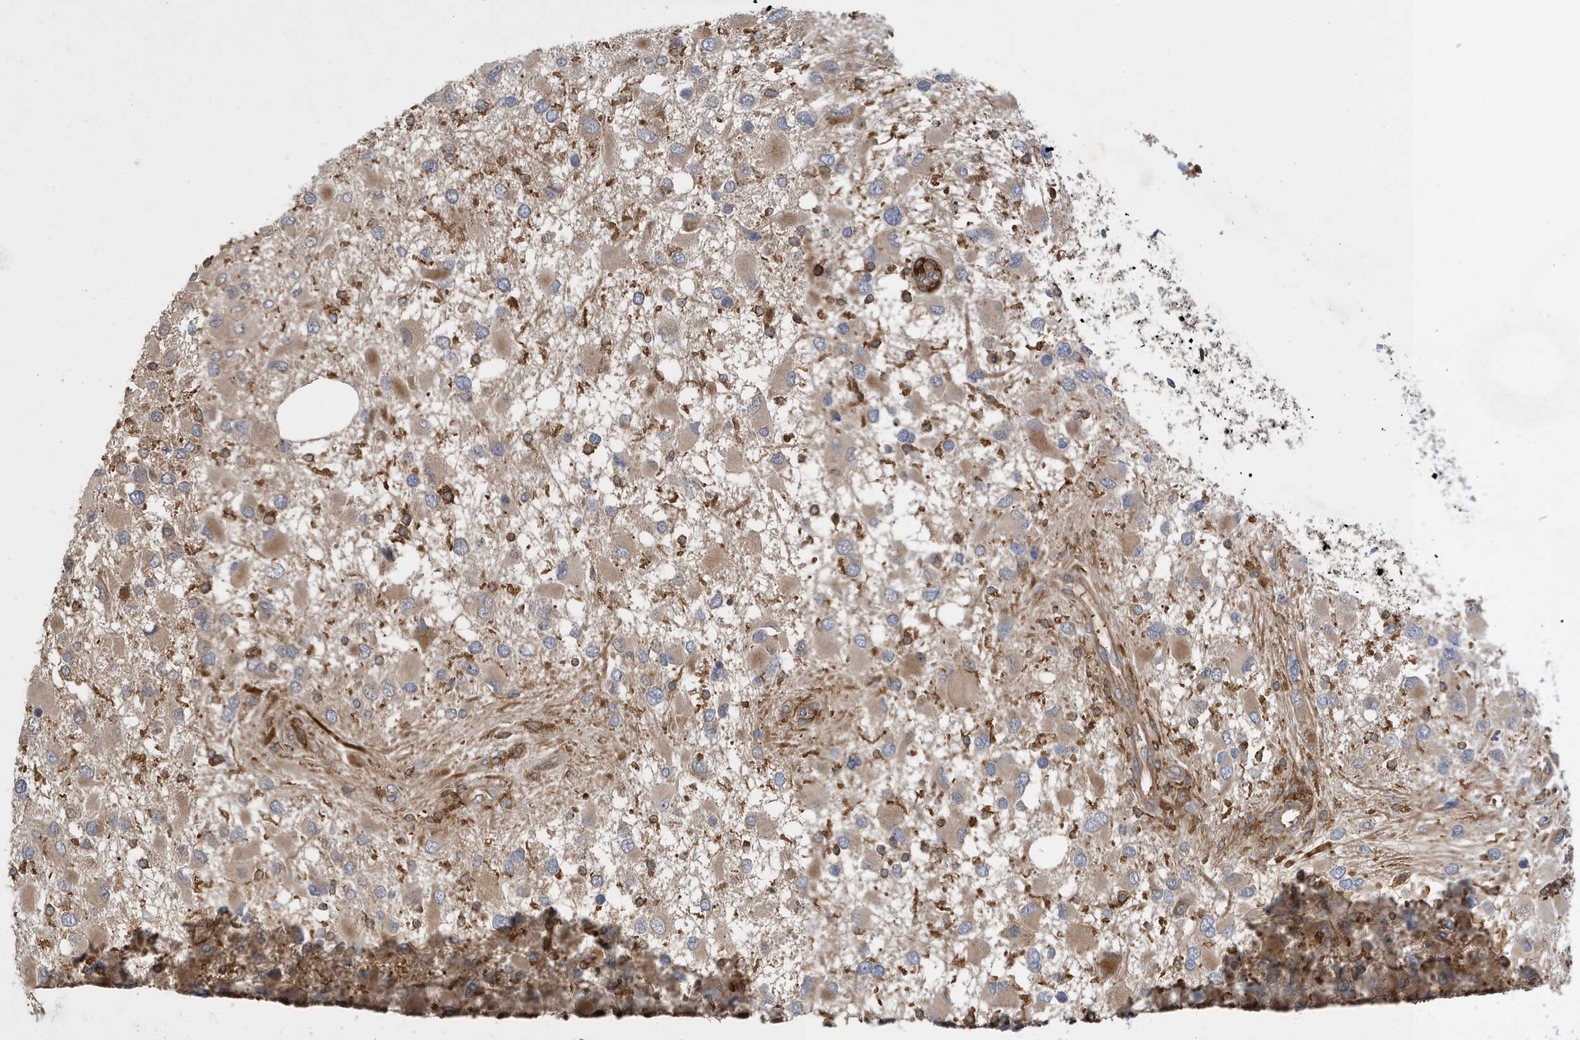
{"staining": {"intensity": "weak", "quantity": ">75%", "location": "cytoplasmic/membranous"}, "tissue": "glioma", "cell_type": "Tumor cells", "image_type": "cancer", "snomed": [{"axis": "morphology", "description": "Glioma, malignant, High grade"}, {"axis": "topography", "description": "Brain"}], "caption": "This micrograph demonstrates IHC staining of human malignant high-grade glioma, with low weak cytoplasmic/membranous staining in about >75% of tumor cells.", "gene": "LAPTM4A", "patient": {"sex": "male", "age": 53}}